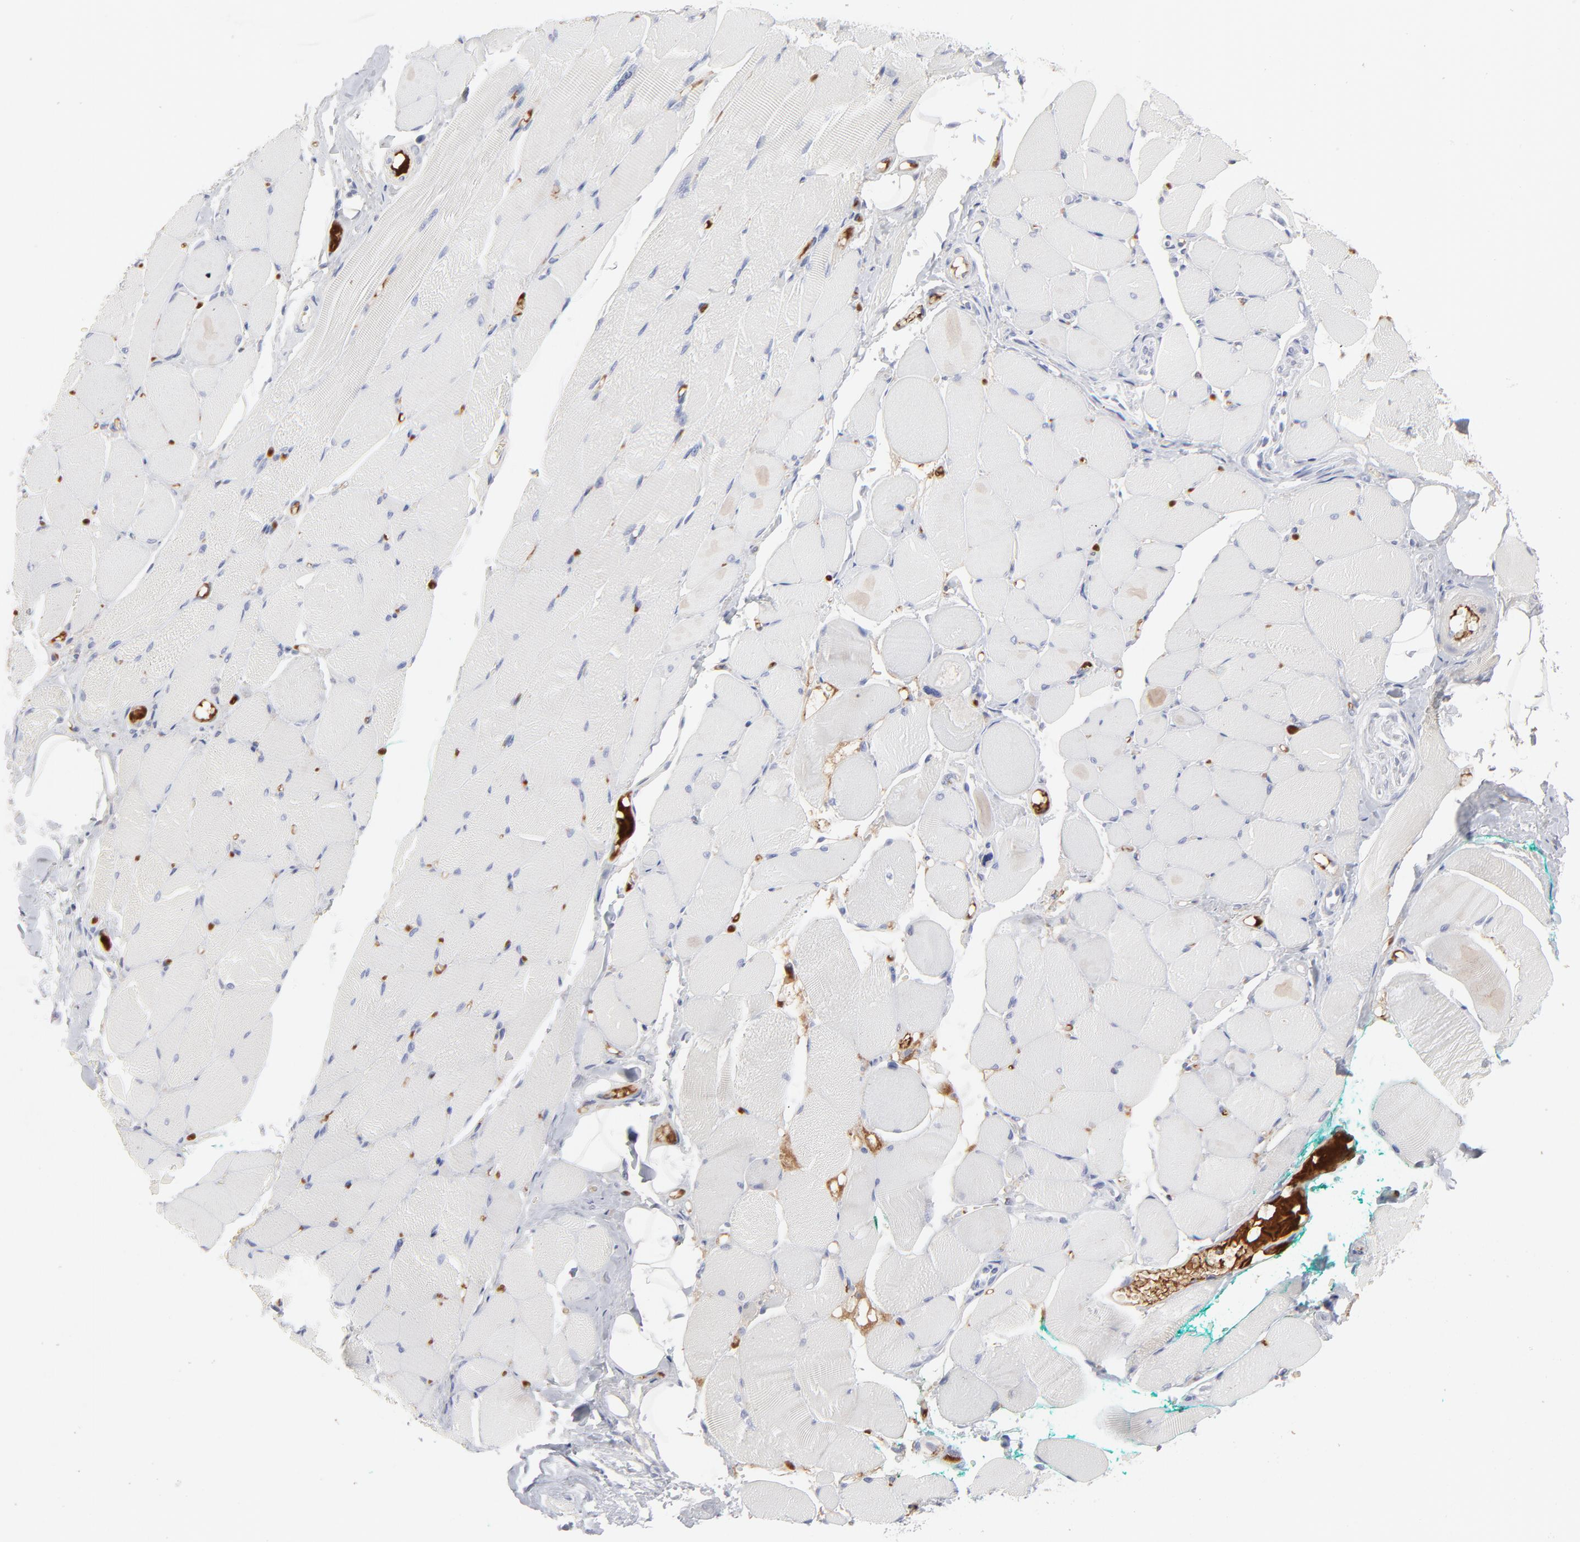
{"staining": {"intensity": "negative", "quantity": "none", "location": "none"}, "tissue": "skeletal muscle", "cell_type": "Myocytes", "image_type": "normal", "snomed": [{"axis": "morphology", "description": "Normal tissue, NOS"}, {"axis": "topography", "description": "Skeletal muscle"}, {"axis": "topography", "description": "Peripheral nerve tissue"}], "caption": "Immunohistochemical staining of normal human skeletal muscle shows no significant staining in myocytes. (Stains: DAB immunohistochemistry with hematoxylin counter stain, Microscopy: brightfield microscopy at high magnification).", "gene": "CCR3", "patient": {"sex": "female", "age": 84}}